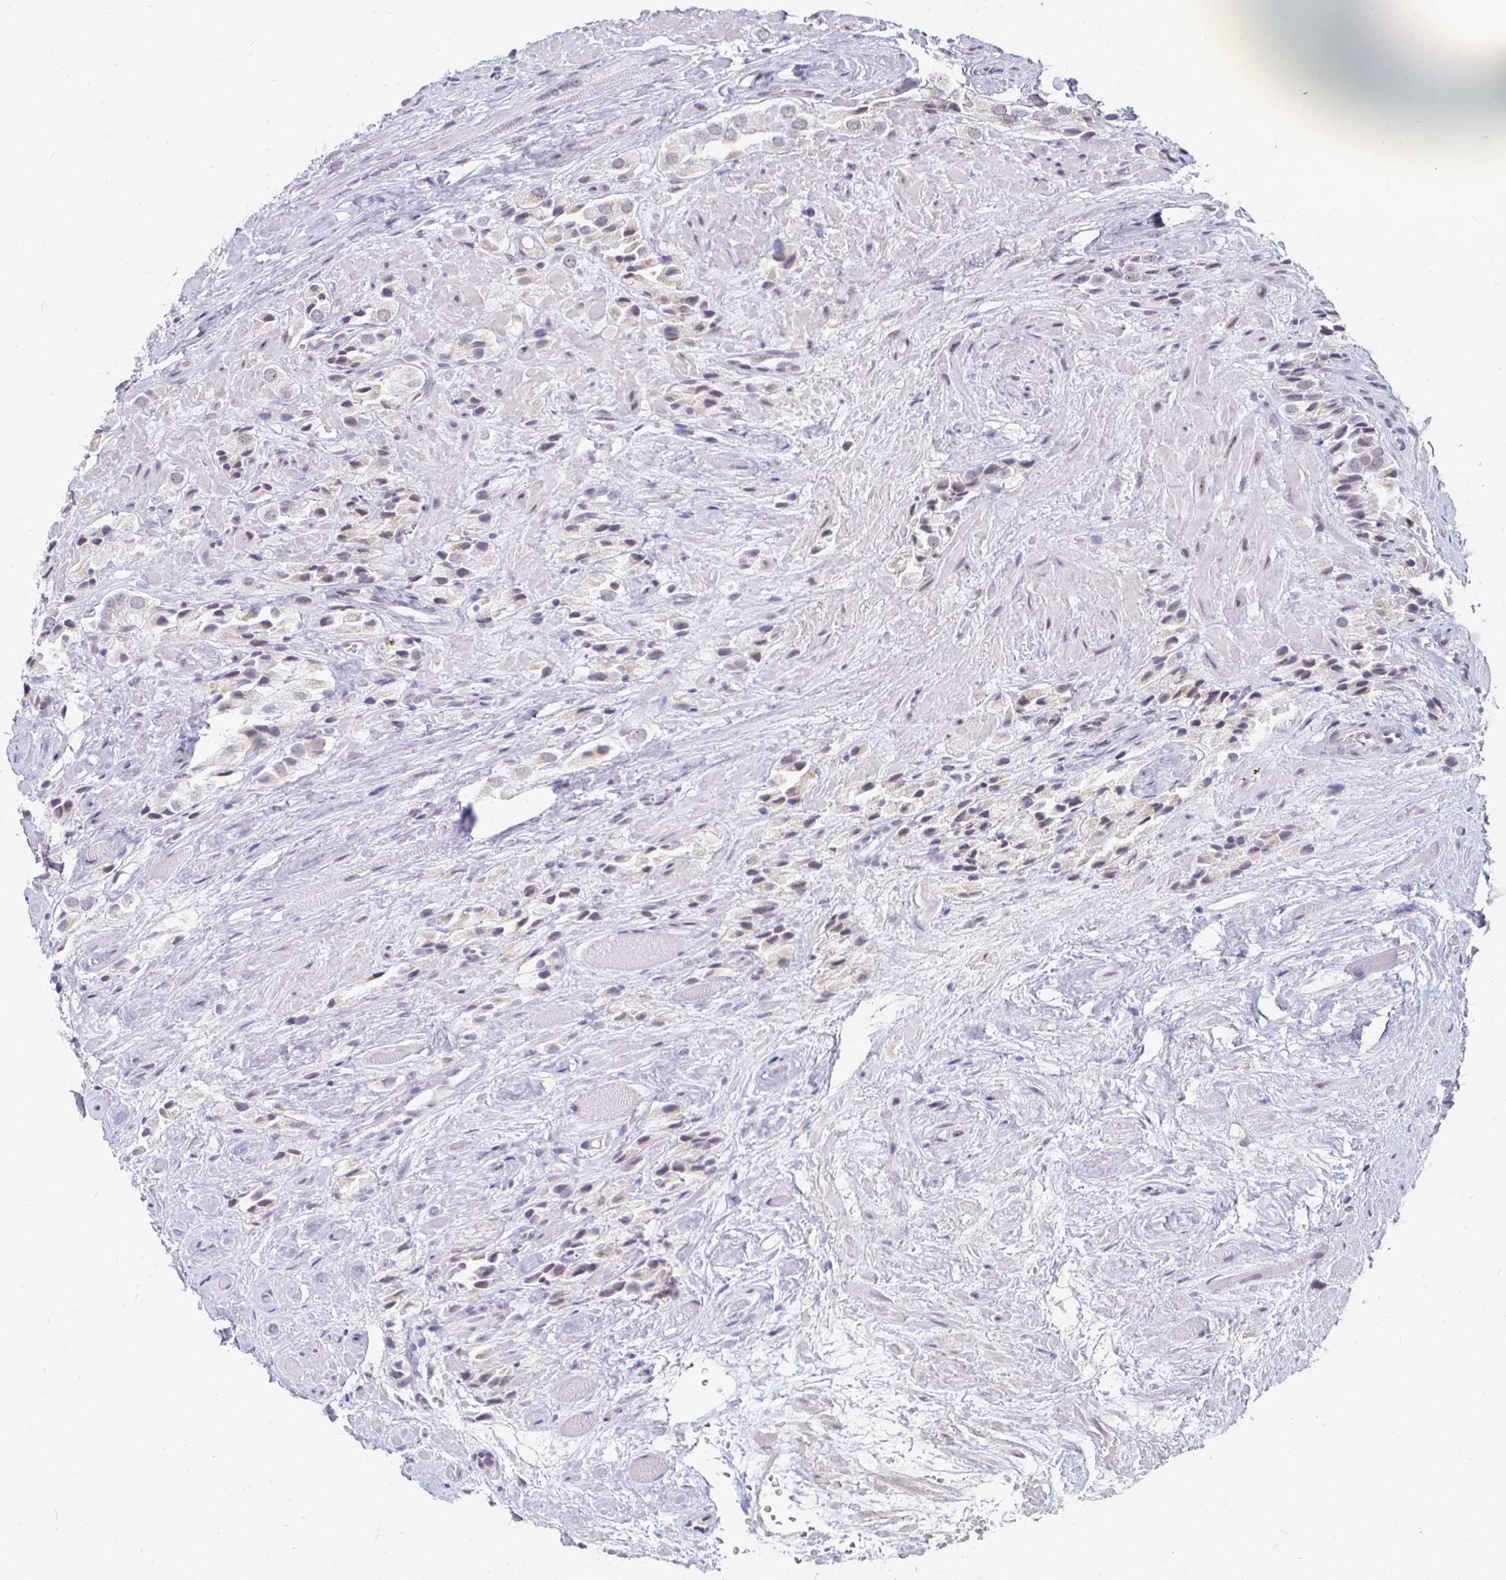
{"staining": {"intensity": "weak", "quantity": "<25%", "location": "nuclear"}, "tissue": "prostate cancer", "cell_type": "Tumor cells", "image_type": "cancer", "snomed": [{"axis": "morphology", "description": "Adenocarcinoma, High grade"}, {"axis": "topography", "description": "Prostate and seminal vesicle, NOS"}], "caption": "Immunohistochemical staining of human adenocarcinoma (high-grade) (prostate) shows no significant expression in tumor cells.", "gene": "GTF2H1", "patient": {"sex": "male", "age": 64}}